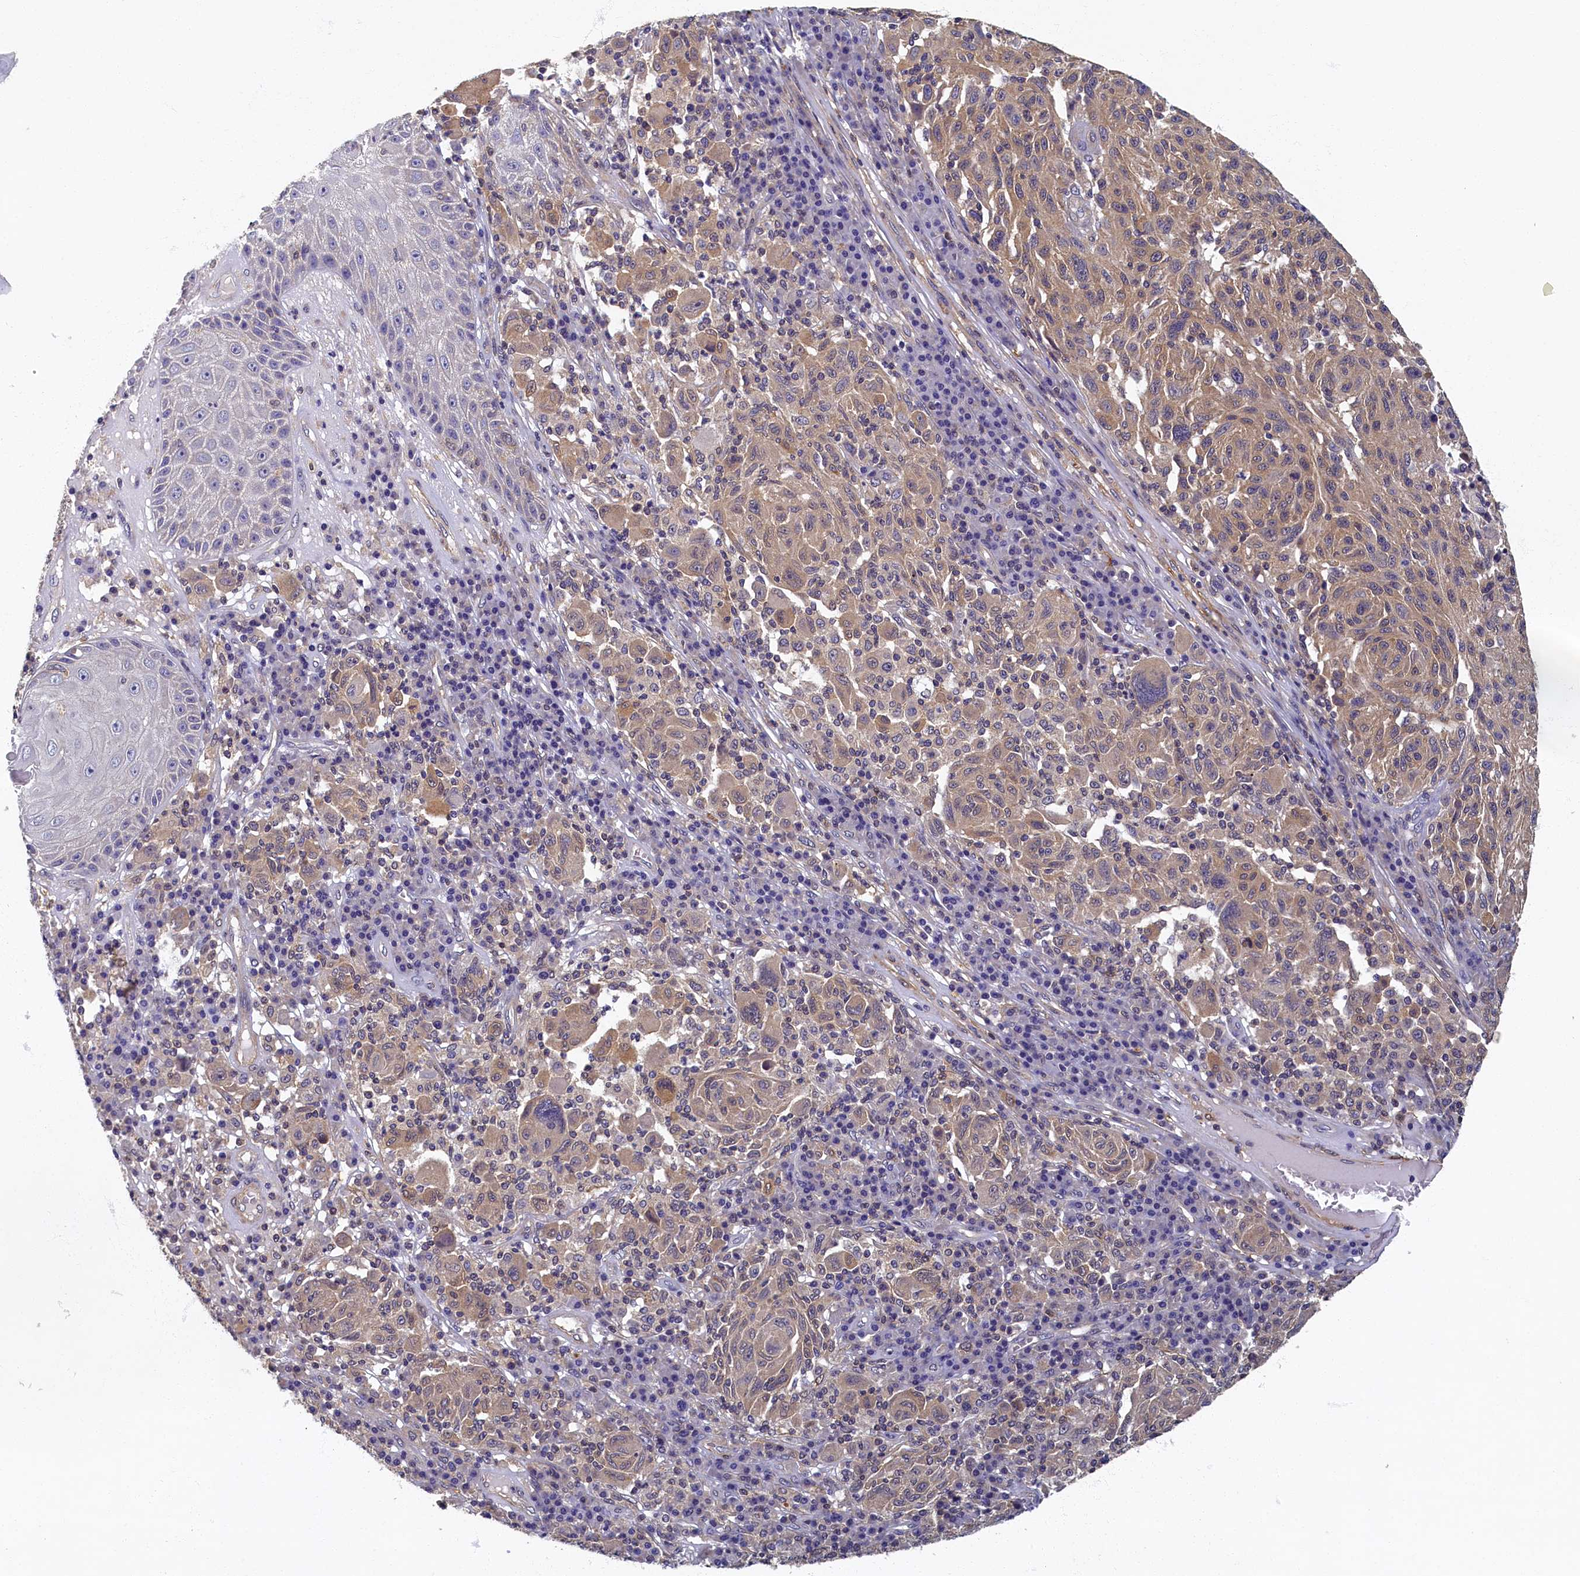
{"staining": {"intensity": "weak", "quantity": "25%-75%", "location": "cytoplasmic/membranous"}, "tissue": "melanoma", "cell_type": "Tumor cells", "image_type": "cancer", "snomed": [{"axis": "morphology", "description": "Malignant melanoma, NOS"}, {"axis": "topography", "description": "Skin"}], "caption": "Weak cytoplasmic/membranous positivity for a protein is appreciated in approximately 25%-75% of tumor cells of melanoma using IHC.", "gene": "TBCB", "patient": {"sex": "male", "age": 53}}